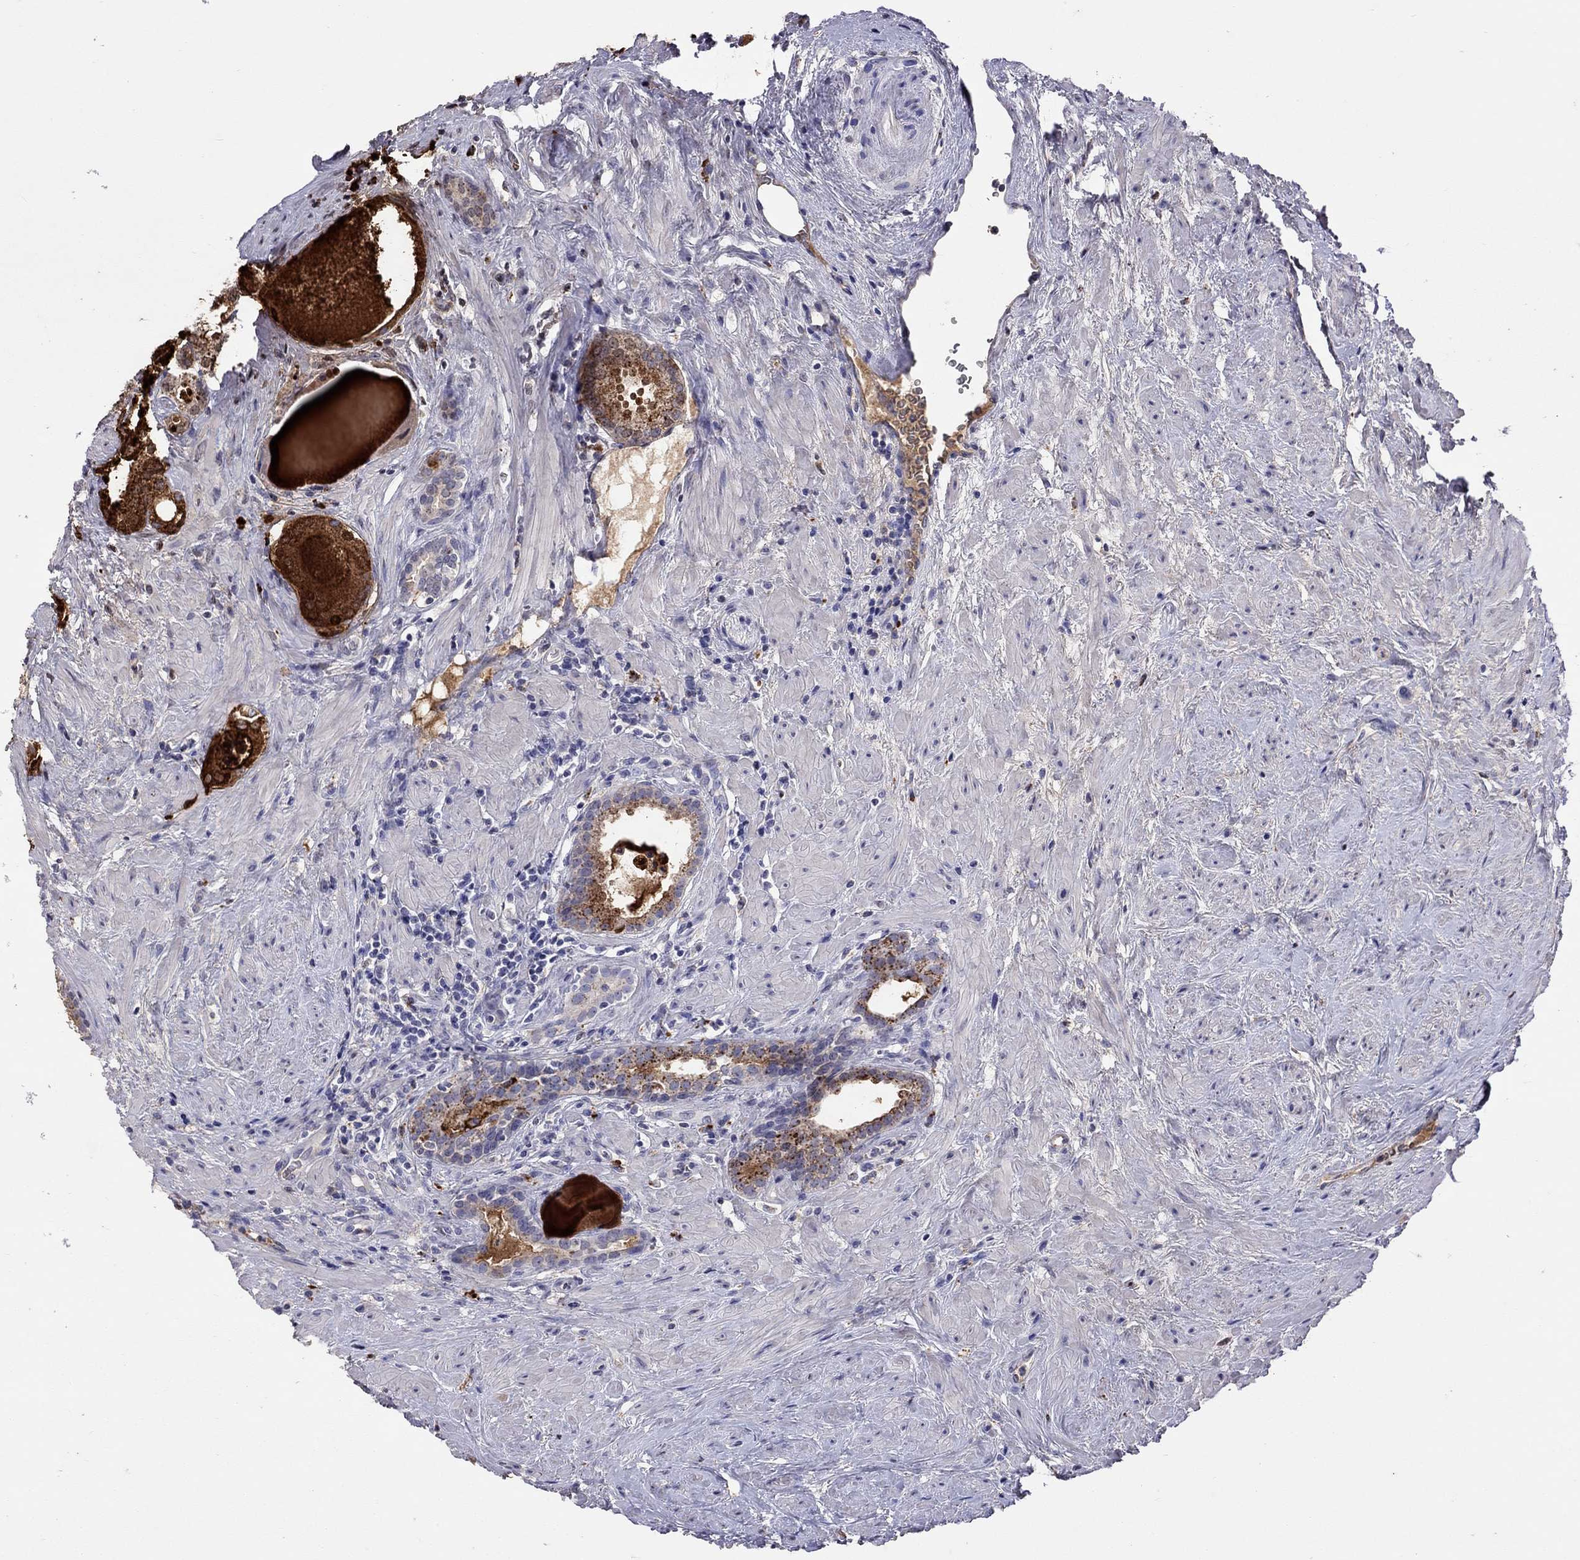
{"staining": {"intensity": "strong", "quantity": "<25%", "location": "cytoplasmic/membranous"}, "tissue": "prostate cancer", "cell_type": "Tumor cells", "image_type": "cancer", "snomed": [{"axis": "morphology", "description": "Adenocarcinoma, NOS"}, {"axis": "morphology", "description": "Adenocarcinoma, High grade"}, {"axis": "topography", "description": "Prostate"}], "caption": "The histopathology image displays immunohistochemical staining of prostate cancer. There is strong cytoplasmic/membranous positivity is identified in about <25% of tumor cells. (Stains: DAB (3,3'-diaminobenzidine) in brown, nuclei in blue, Microscopy: brightfield microscopy at high magnification).", "gene": "SERPINA3", "patient": {"sex": "male", "age": 64}}